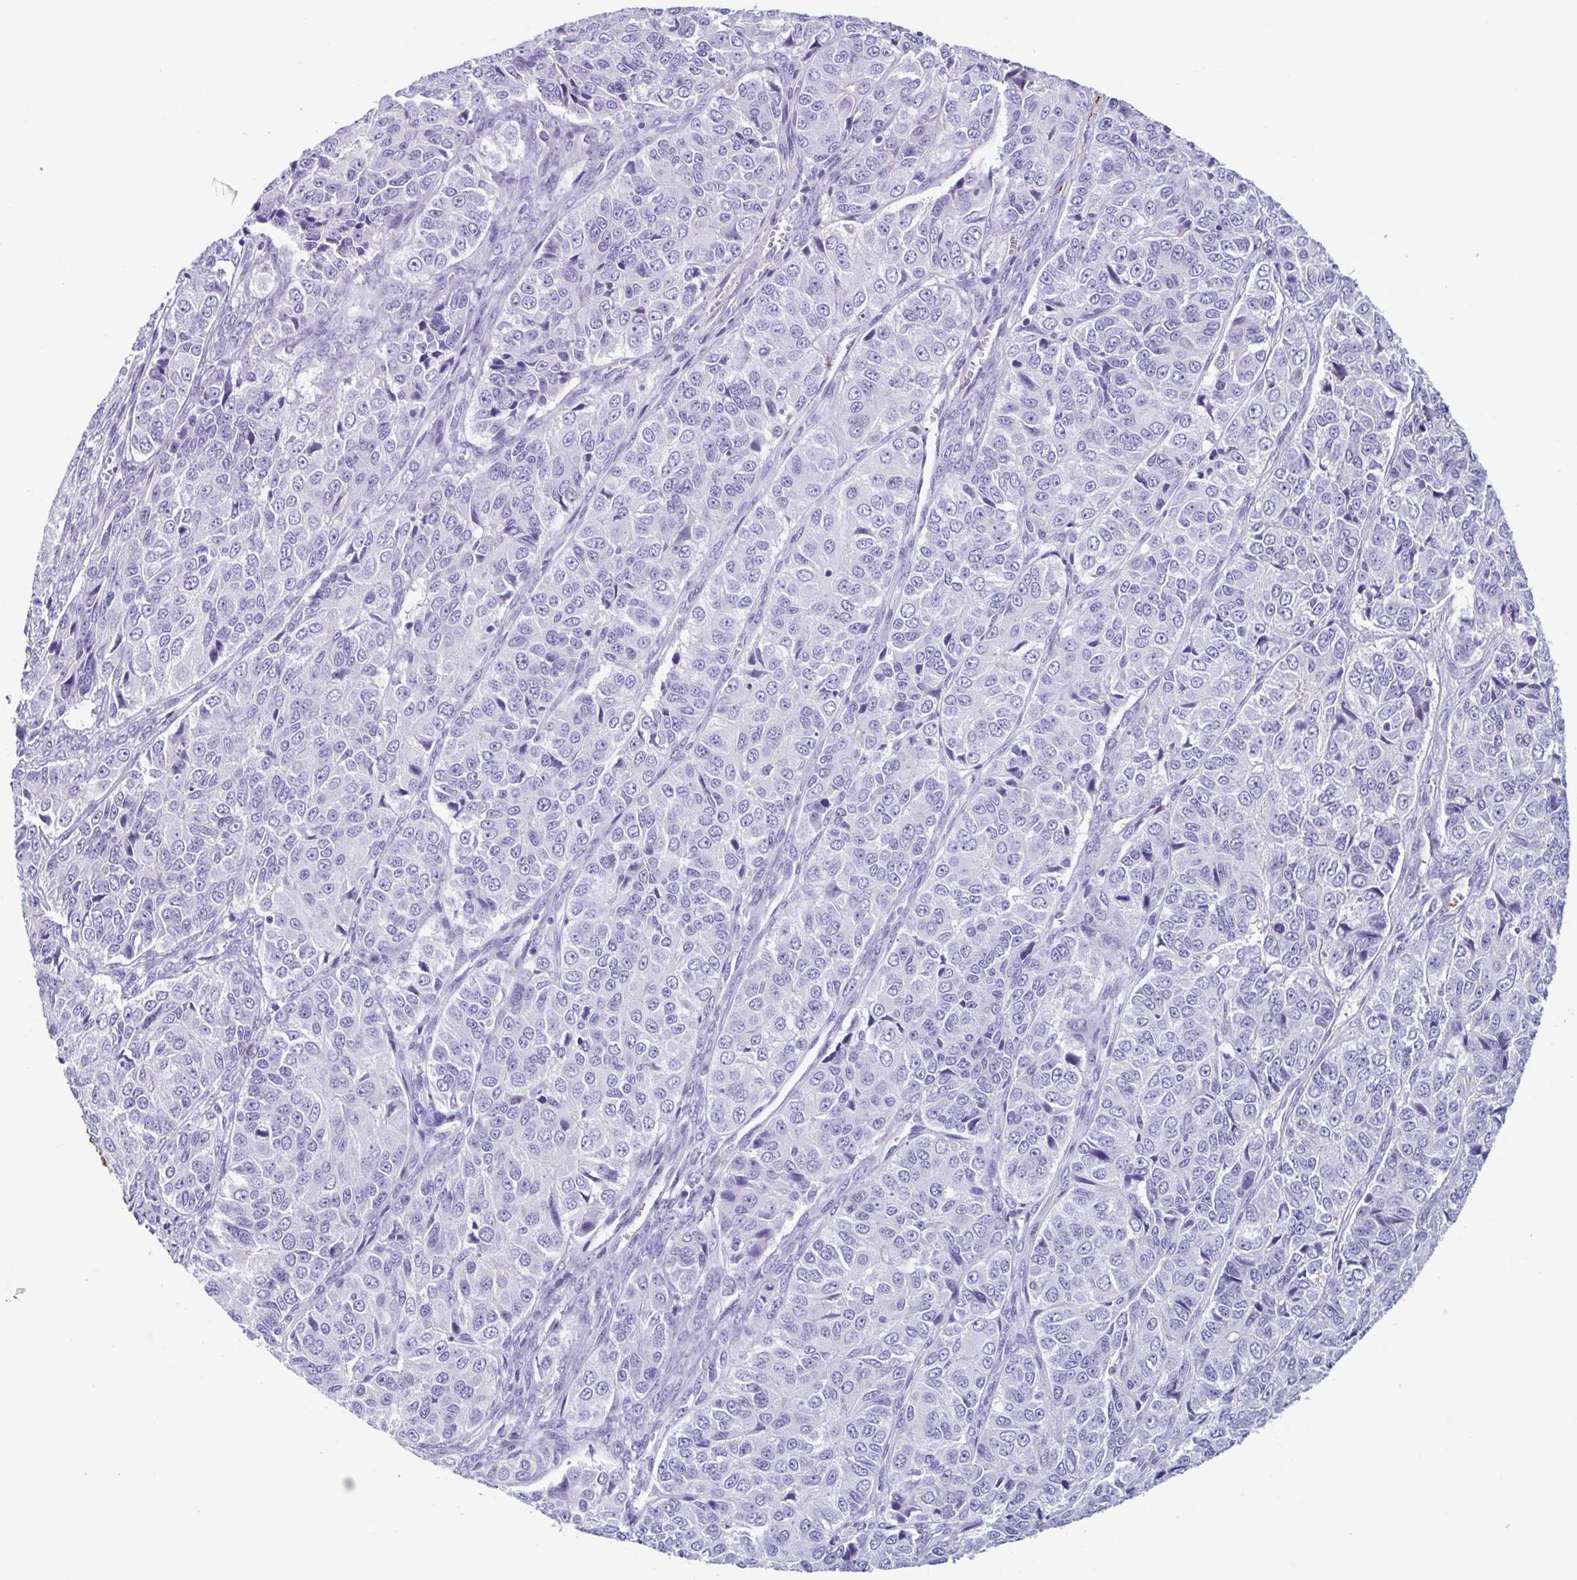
{"staining": {"intensity": "negative", "quantity": "none", "location": "none"}, "tissue": "ovarian cancer", "cell_type": "Tumor cells", "image_type": "cancer", "snomed": [{"axis": "morphology", "description": "Carcinoma, endometroid"}, {"axis": "topography", "description": "Ovary"}], "caption": "An IHC micrograph of ovarian cancer (endometroid carcinoma) is shown. There is no staining in tumor cells of ovarian cancer (endometroid carcinoma).", "gene": "CYP11B1", "patient": {"sex": "female", "age": 51}}